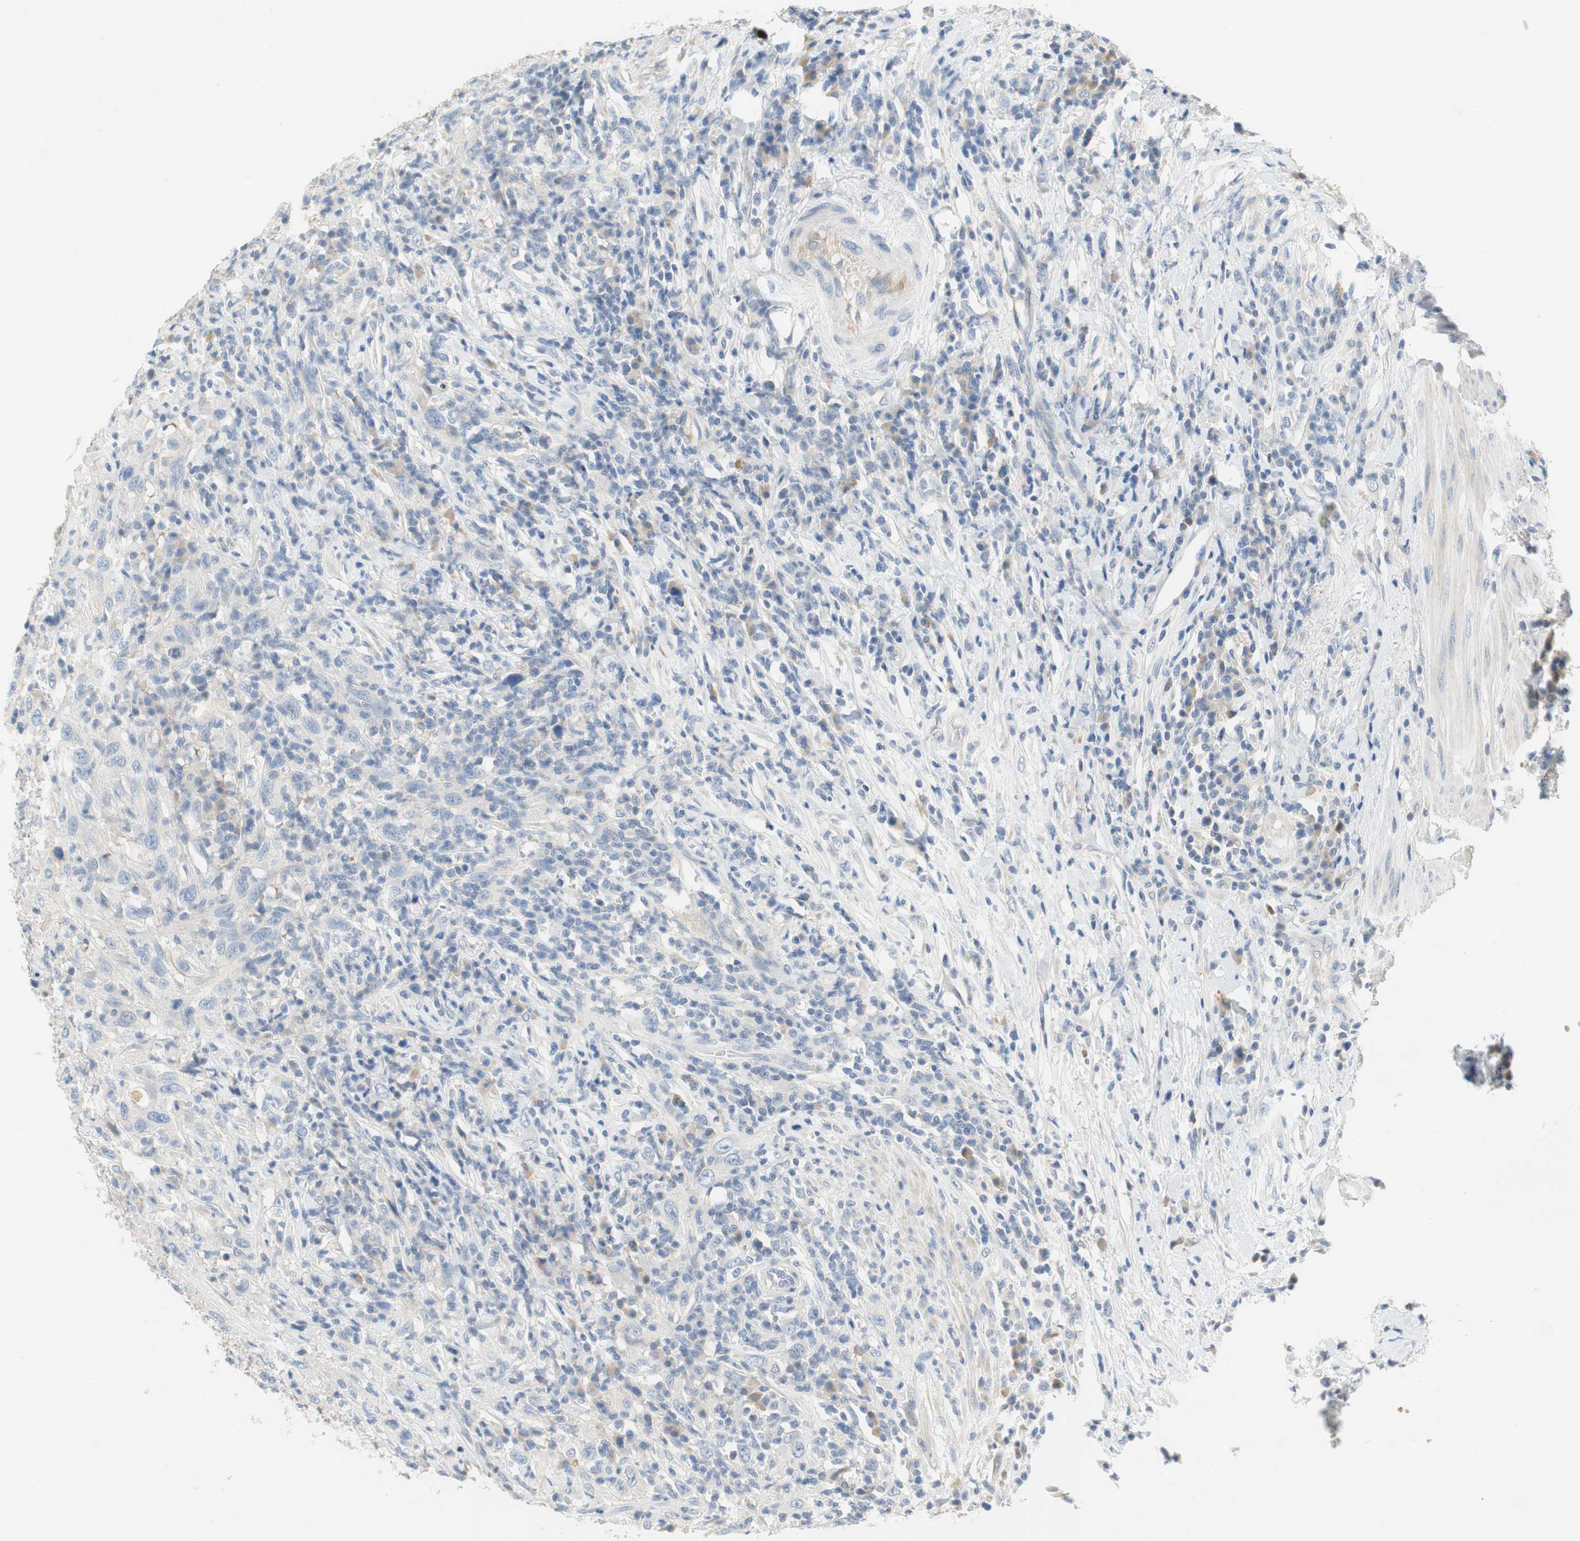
{"staining": {"intensity": "negative", "quantity": "none", "location": "none"}, "tissue": "urothelial cancer", "cell_type": "Tumor cells", "image_type": "cancer", "snomed": [{"axis": "morphology", "description": "Urothelial carcinoma, High grade"}, {"axis": "topography", "description": "Urinary bladder"}], "caption": "Human urothelial carcinoma (high-grade) stained for a protein using immunohistochemistry (IHC) exhibits no positivity in tumor cells.", "gene": "CCM2L", "patient": {"sex": "male", "age": 61}}